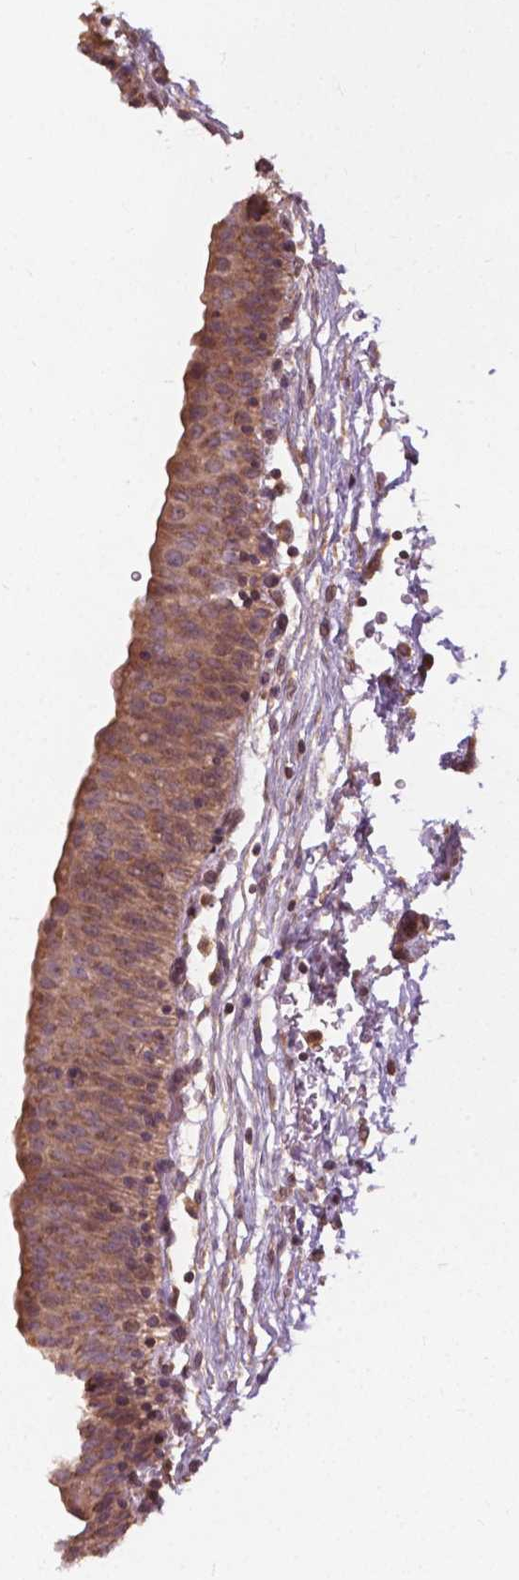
{"staining": {"intensity": "moderate", "quantity": ">75%", "location": "cytoplasmic/membranous"}, "tissue": "urinary bladder", "cell_type": "Urothelial cells", "image_type": "normal", "snomed": [{"axis": "morphology", "description": "Normal tissue, NOS"}, {"axis": "topography", "description": "Urinary bladder"}], "caption": "Protein expression analysis of normal human urinary bladder reveals moderate cytoplasmic/membranous positivity in approximately >75% of urothelial cells. (DAB = brown stain, brightfield microscopy at high magnification).", "gene": "CDC42BPA", "patient": {"sex": "male", "age": 56}}